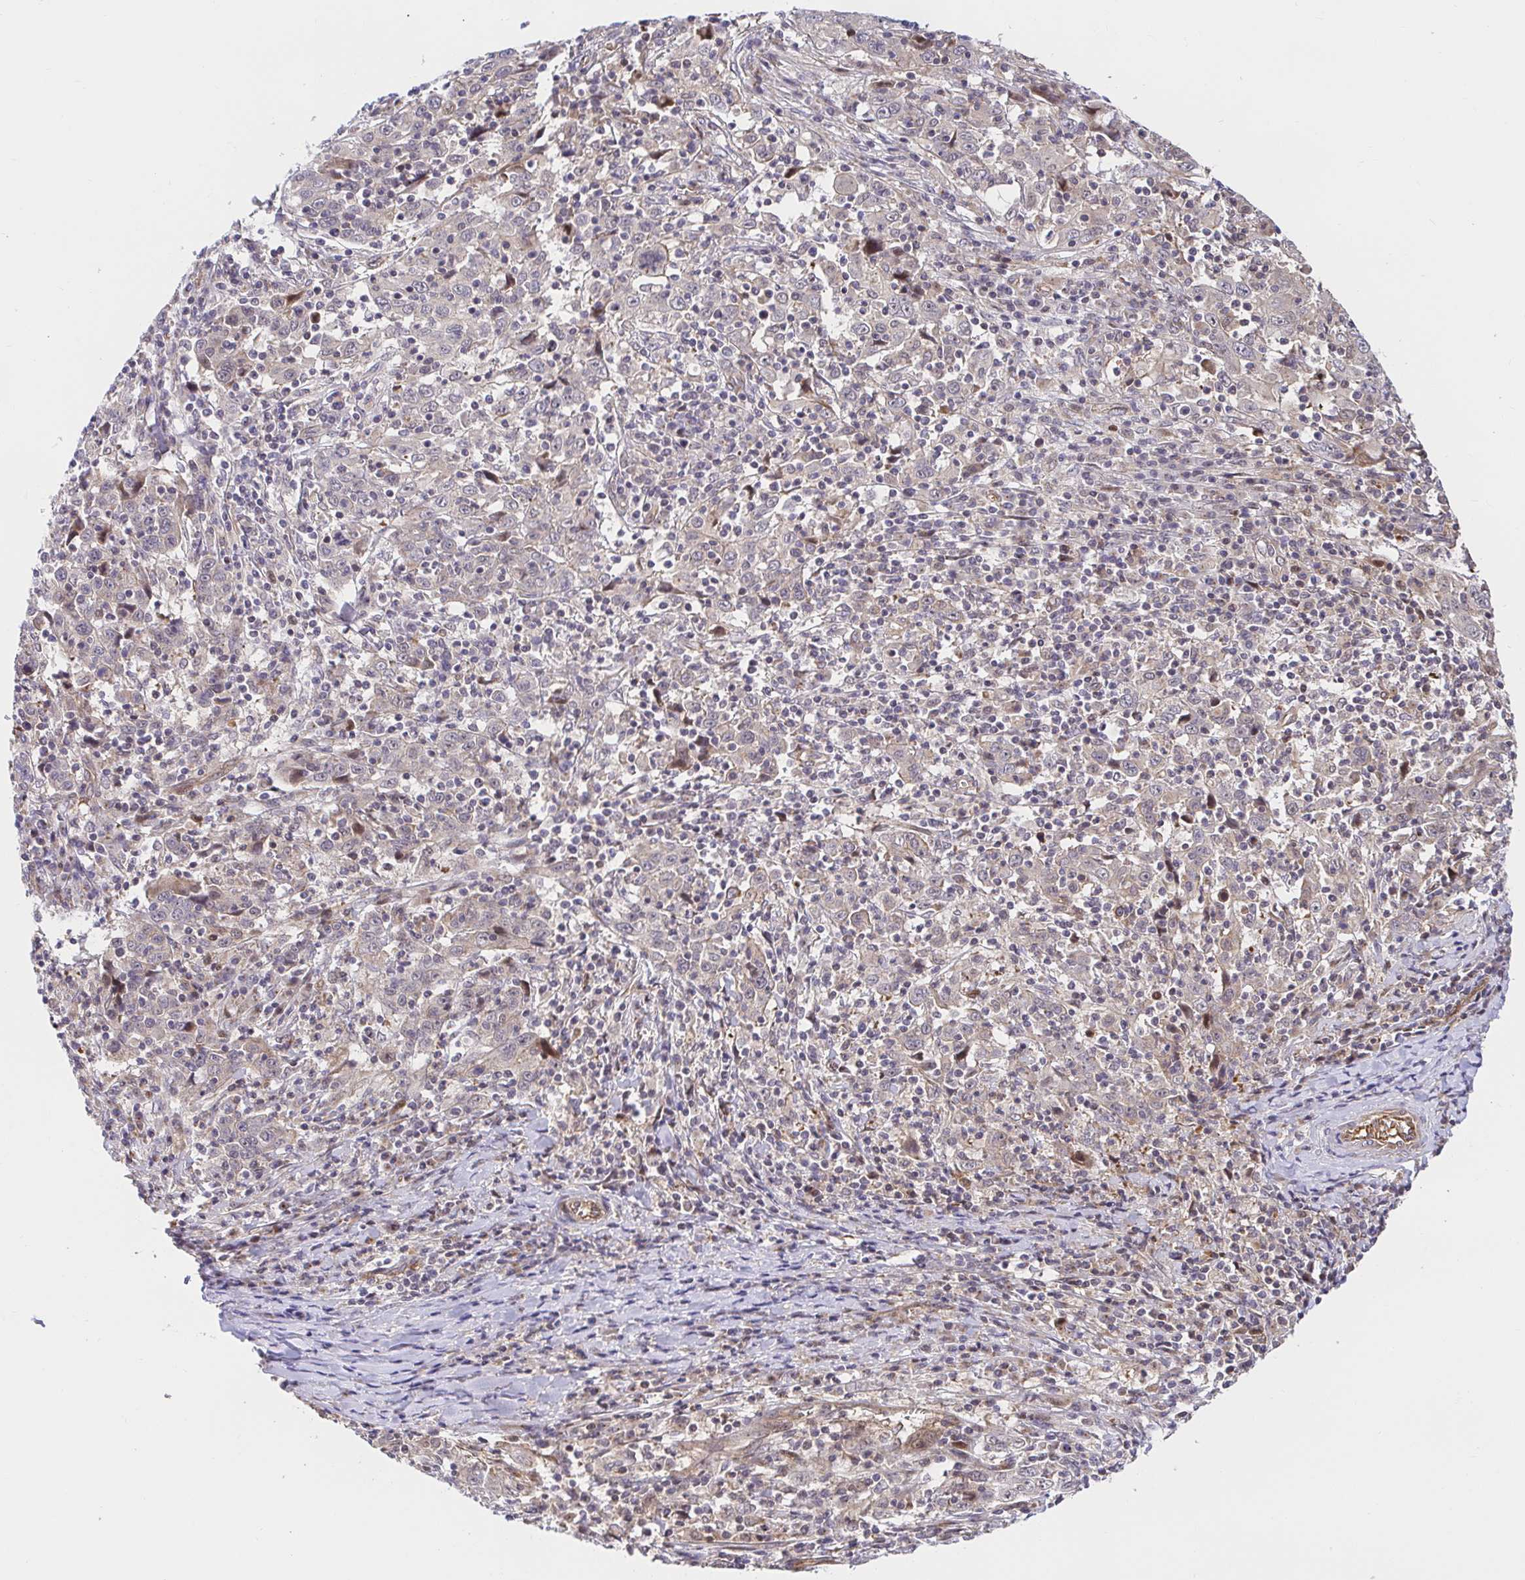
{"staining": {"intensity": "weak", "quantity": "<25%", "location": "cytoplasmic/membranous"}, "tissue": "cervical cancer", "cell_type": "Tumor cells", "image_type": "cancer", "snomed": [{"axis": "morphology", "description": "Squamous cell carcinoma, NOS"}, {"axis": "topography", "description": "Cervix"}], "caption": "IHC photomicrograph of human cervical cancer (squamous cell carcinoma) stained for a protein (brown), which demonstrates no expression in tumor cells.", "gene": "TRIM55", "patient": {"sex": "female", "age": 46}}